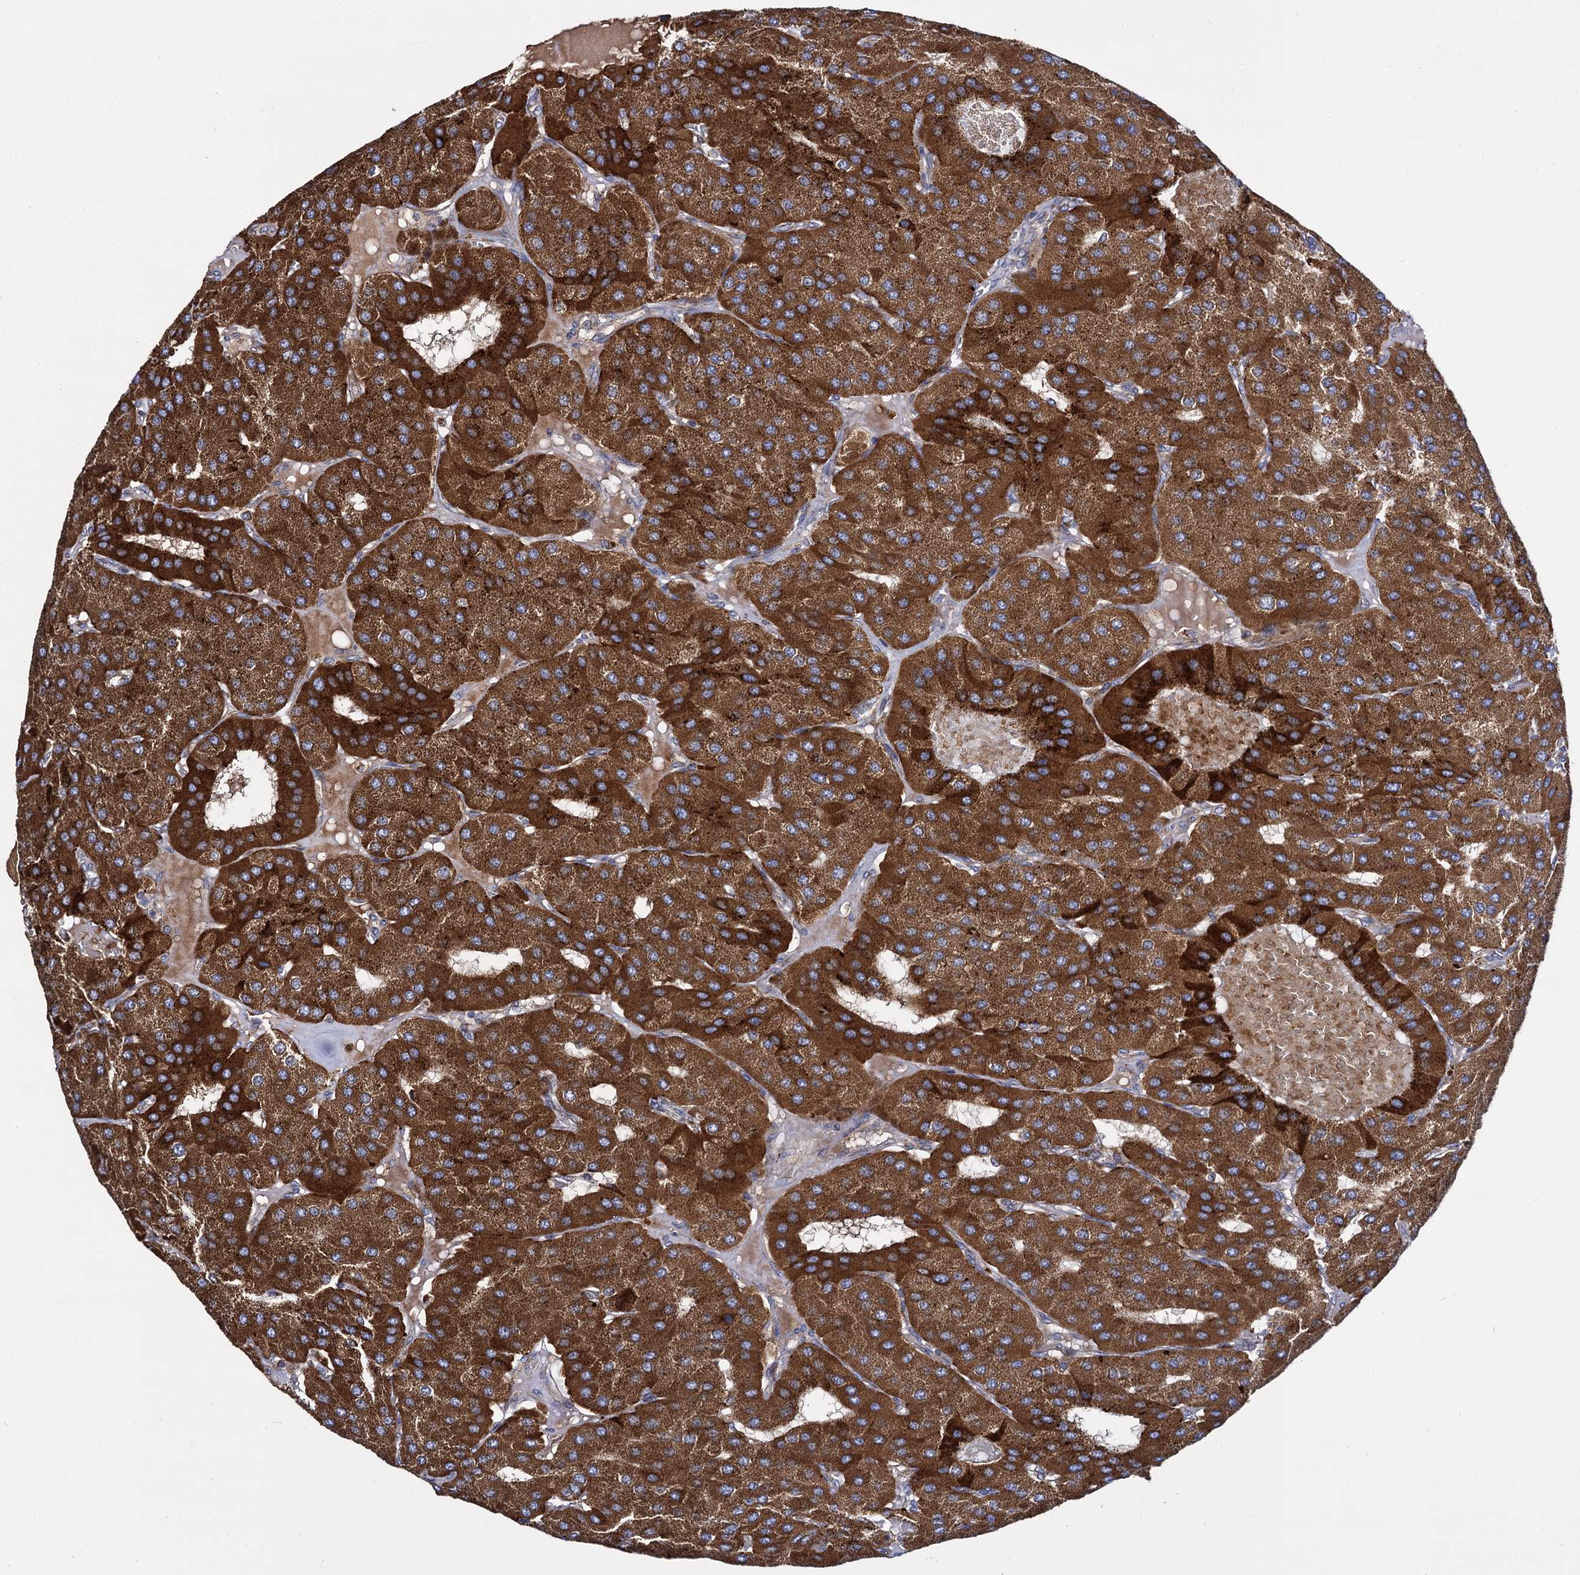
{"staining": {"intensity": "strong", "quantity": ">75%", "location": "cytoplasmic/membranous"}, "tissue": "parathyroid gland", "cell_type": "Glandular cells", "image_type": "normal", "snomed": [{"axis": "morphology", "description": "Normal tissue, NOS"}, {"axis": "morphology", "description": "Adenoma, NOS"}, {"axis": "topography", "description": "Parathyroid gland"}], "caption": "IHC staining of normal parathyroid gland, which demonstrates high levels of strong cytoplasmic/membranous staining in about >75% of glandular cells indicating strong cytoplasmic/membranous protein expression. The staining was performed using DAB (3,3'-diaminobenzidine) (brown) for protein detection and nuclei were counterstained in hematoxylin (blue).", "gene": "IQCH", "patient": {"sex": "female", "age": 86}}